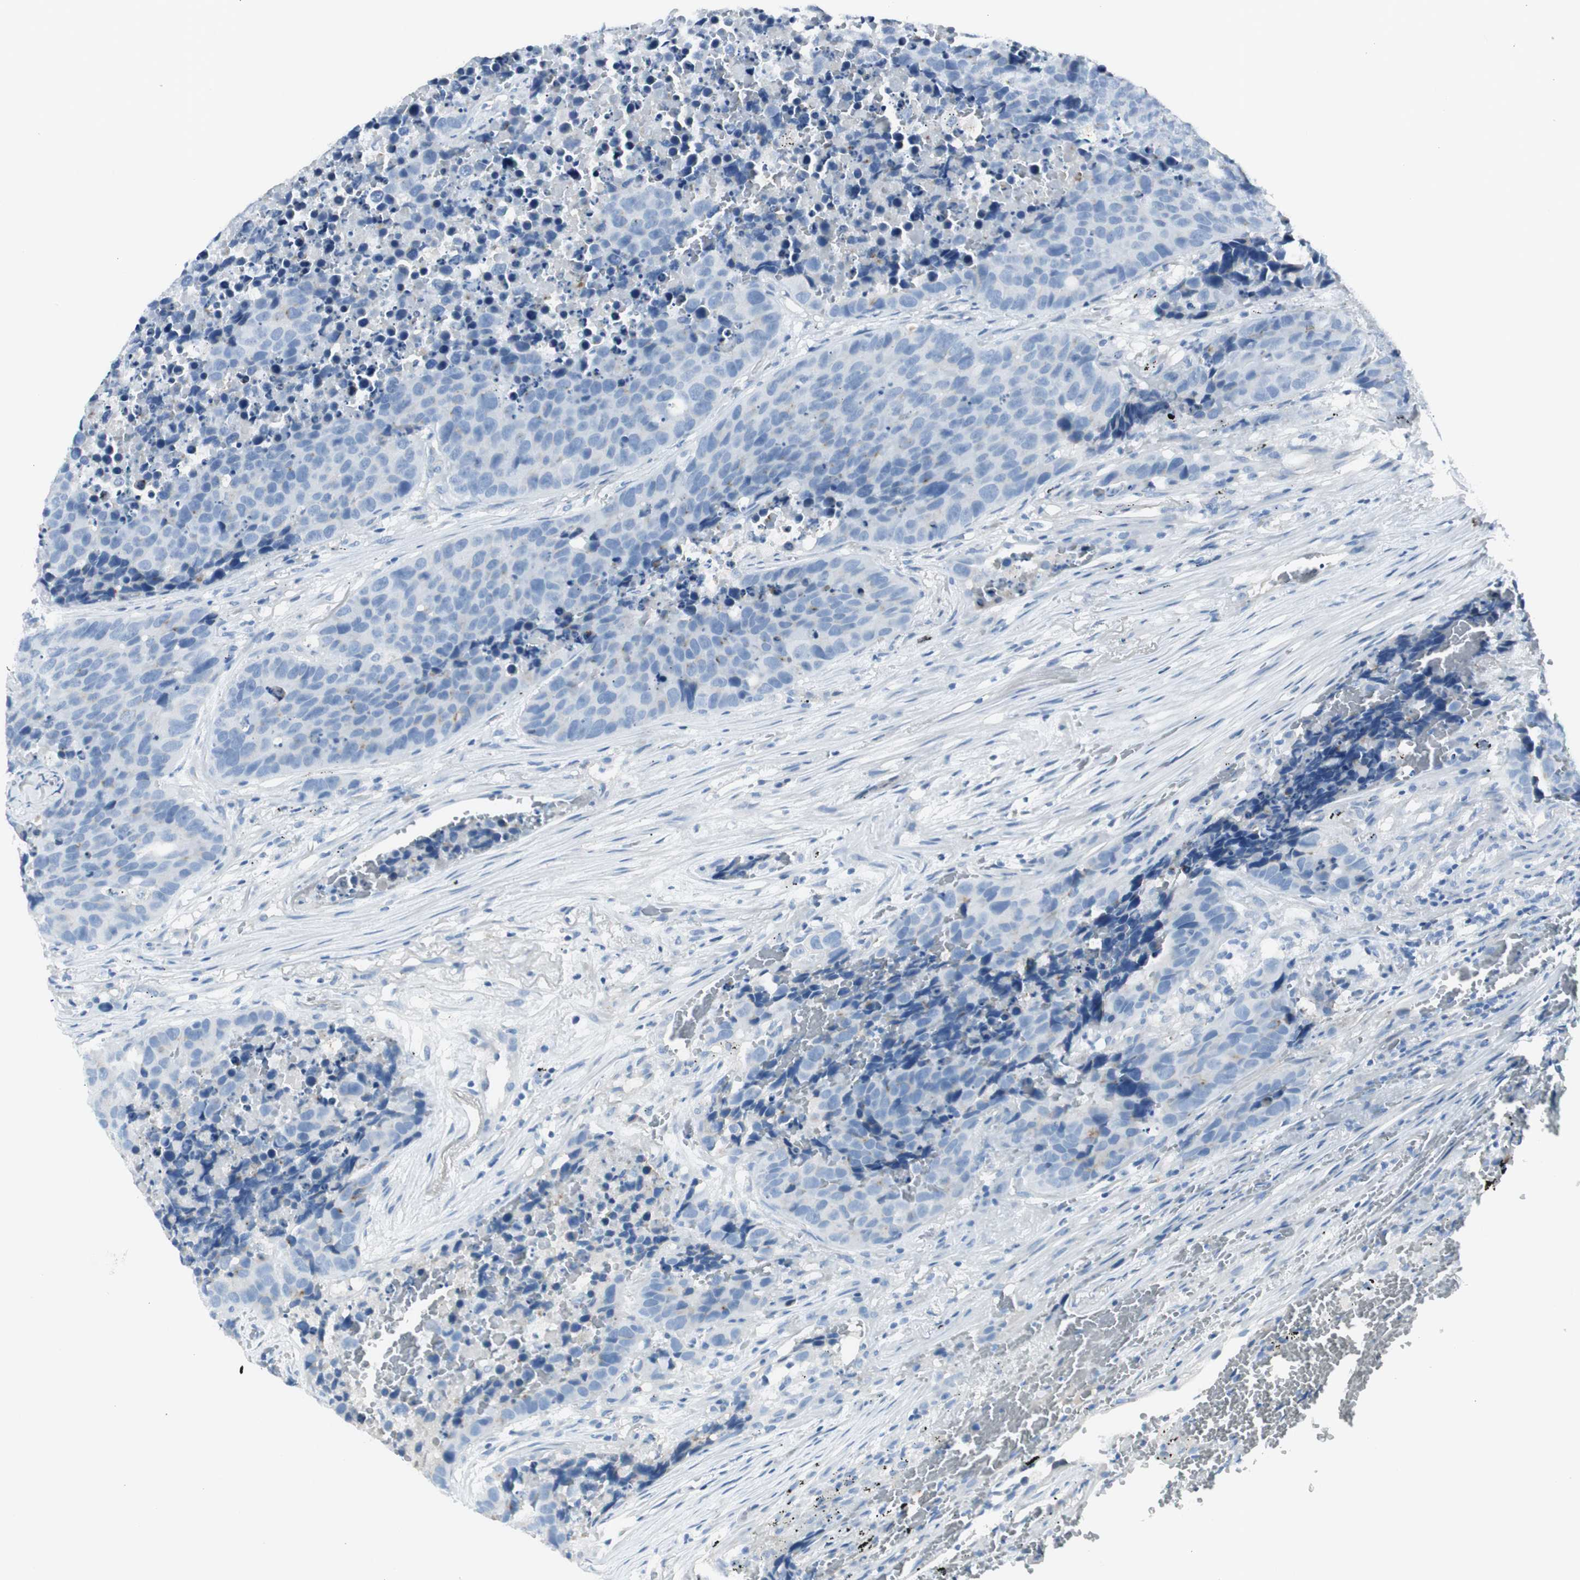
{"staining": {"intensity": "negative", "quantity": "none", "location": "none"}, "tissue": "carcinoid", "cell_type": "Tumor cells", "image_type": "cancer", "snomed": [{"axis": "morphology", "description": "Carcinoid, malignant, NOS"}, {"axis": "topography", "description": "Lung"}], "caption": "IHC of human malignant carcinoid shows no positivity in tumor cells.", "gene": "CACNA2D1", "patient": {"sex": "male", "age": 60}}